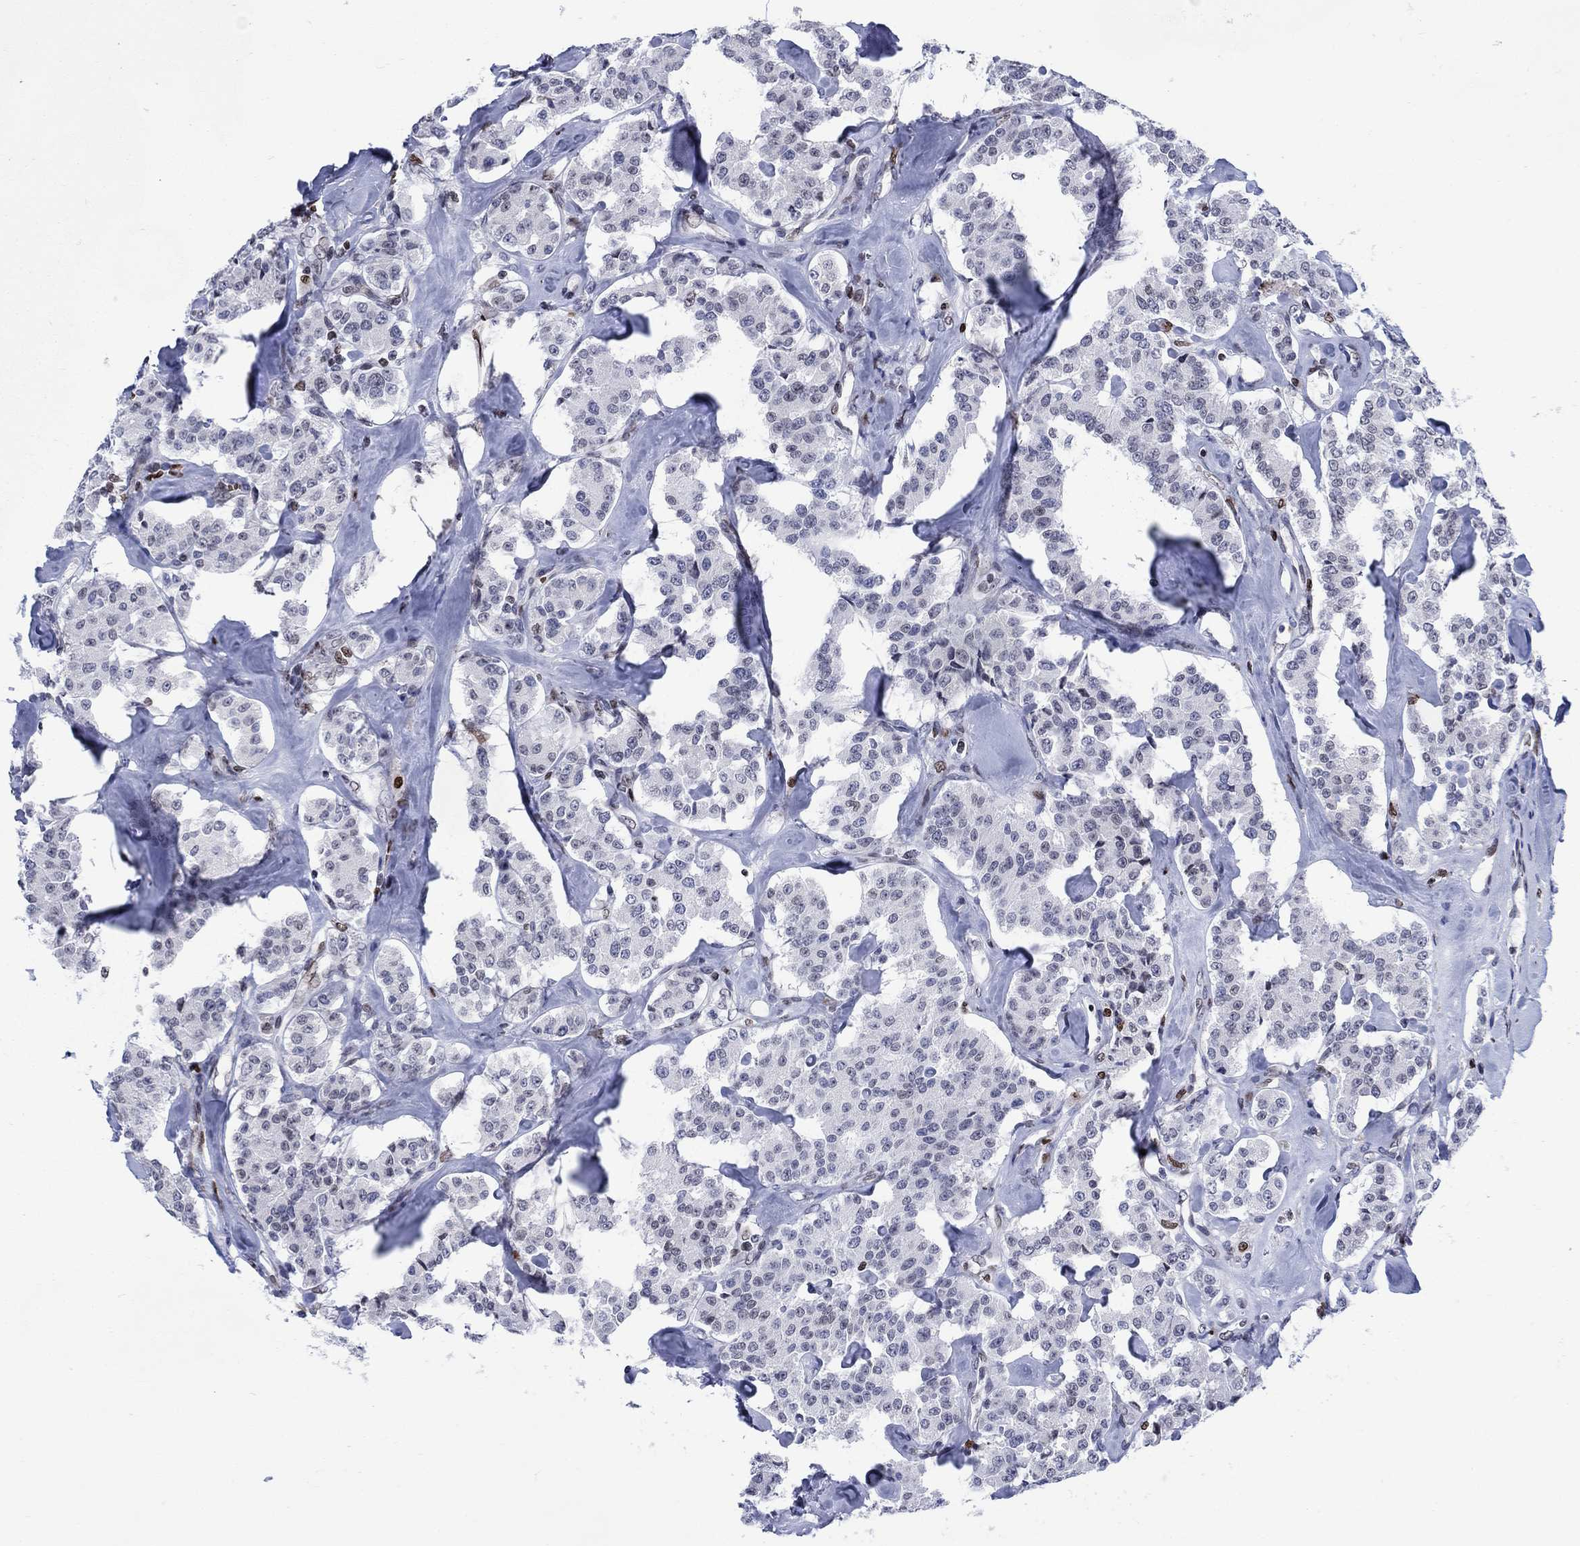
{"staining": {"intensity": "negative", "quantity": "none", "location": "none"}, "tissue": "carcinoid", "cell_type": "Tumor cells", "image_type": "cancer", "snomed": [{"axis": "morphology", "description": "Carcinoid, malignant, NOS"}, {"axis": "topography", "description": "Pancreas"}], "caption": "Histopathology image shows no protein positivity in tumor cells of carcinoid tissue.", "gene": "HMGA1", "patient": {"sex": "male", "age": 41}}